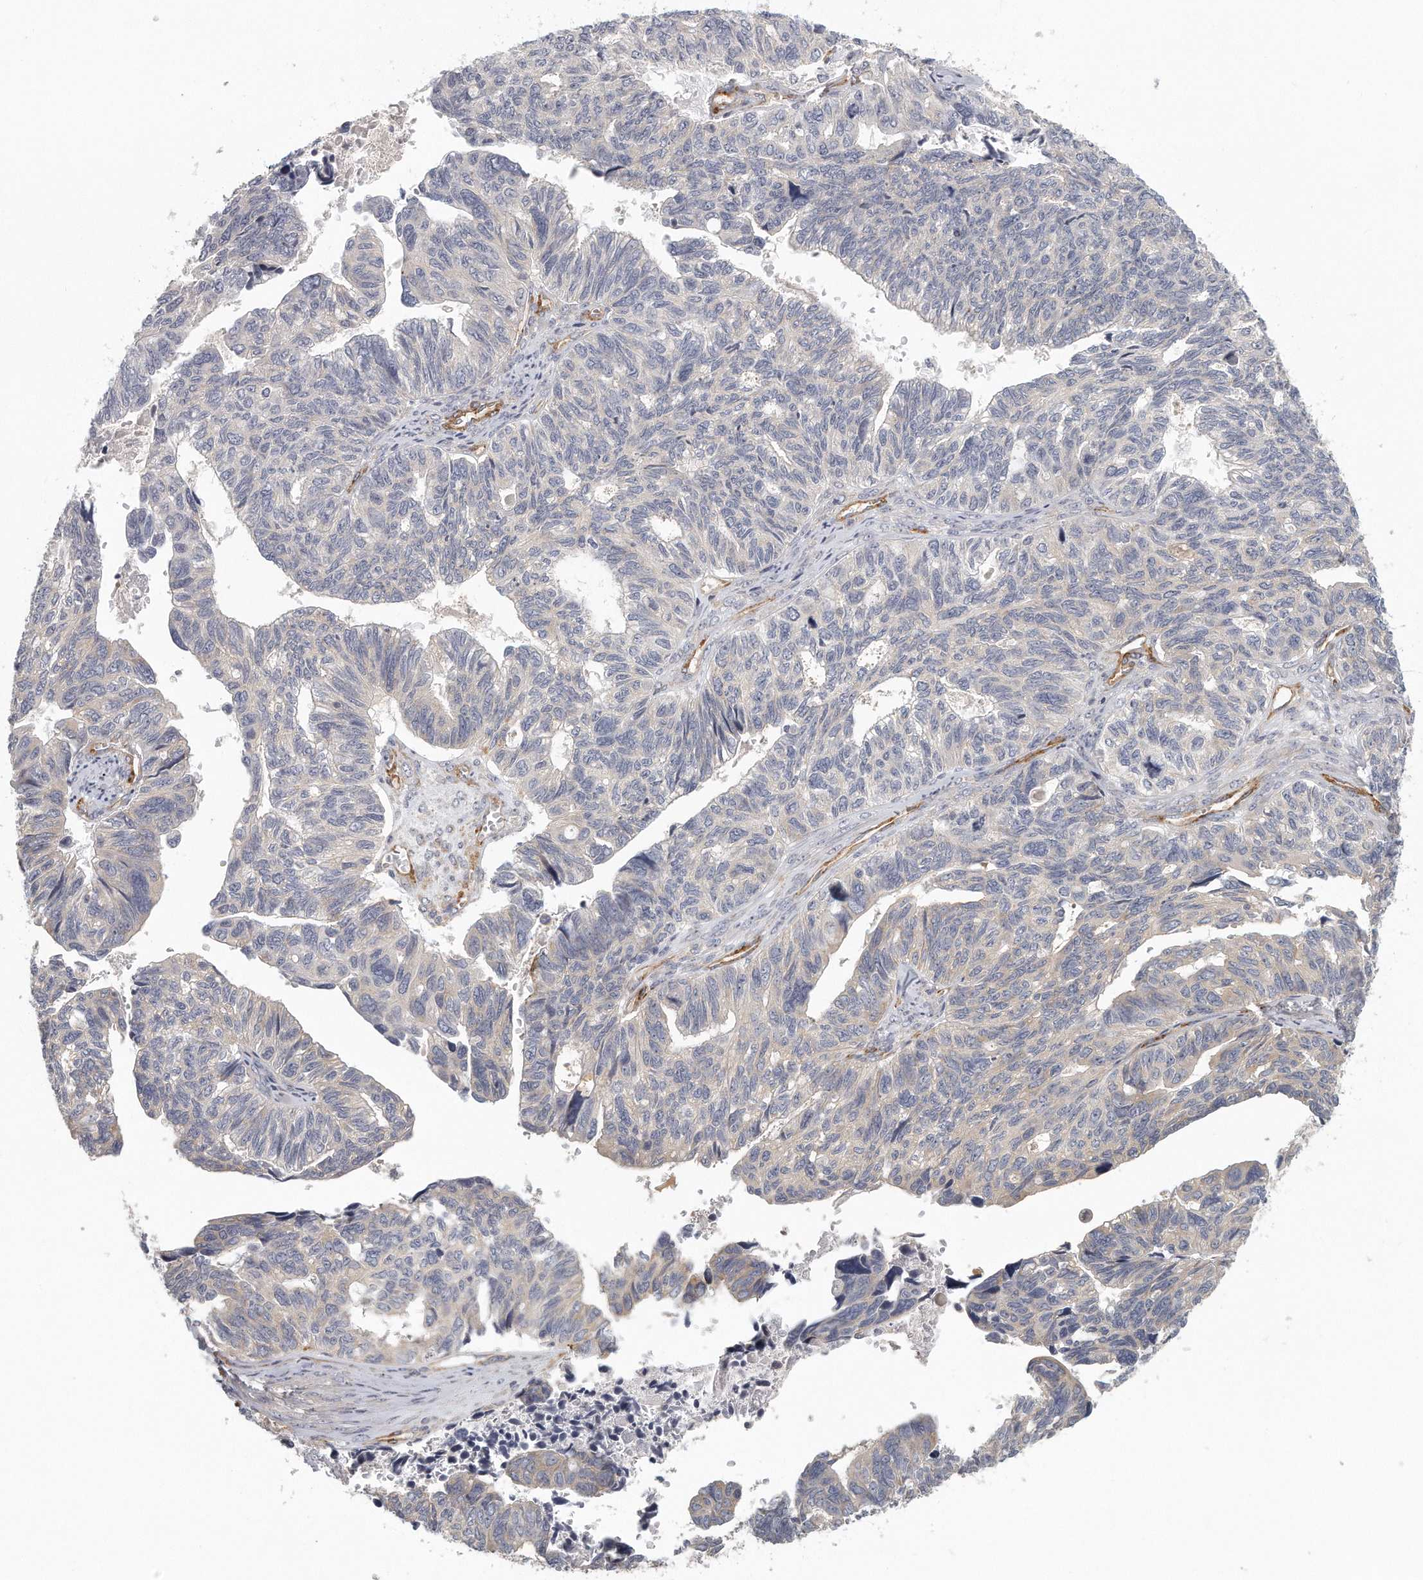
{"staining": {"intensity": "weak", "quantity": "<25%", "location": "cytoplasmic/membranous"}, "tissue": "ovarian cancer", "cell_type": "Tumor cells", "image_type": "cancer", "snomed": [{"axis": "morphology", "description": "Cystadenocarcinoma, serous, NOS"}, {"axis": "topography", "description": "Ovary"}], "caption": "Ovarian cancer (serous cystadenocarcinoma) was stained to show a protein in brown. There is no significant expression in tumor cells.", "gene": "MTERF4", "patient": {"sex": "female", "age": 79}}